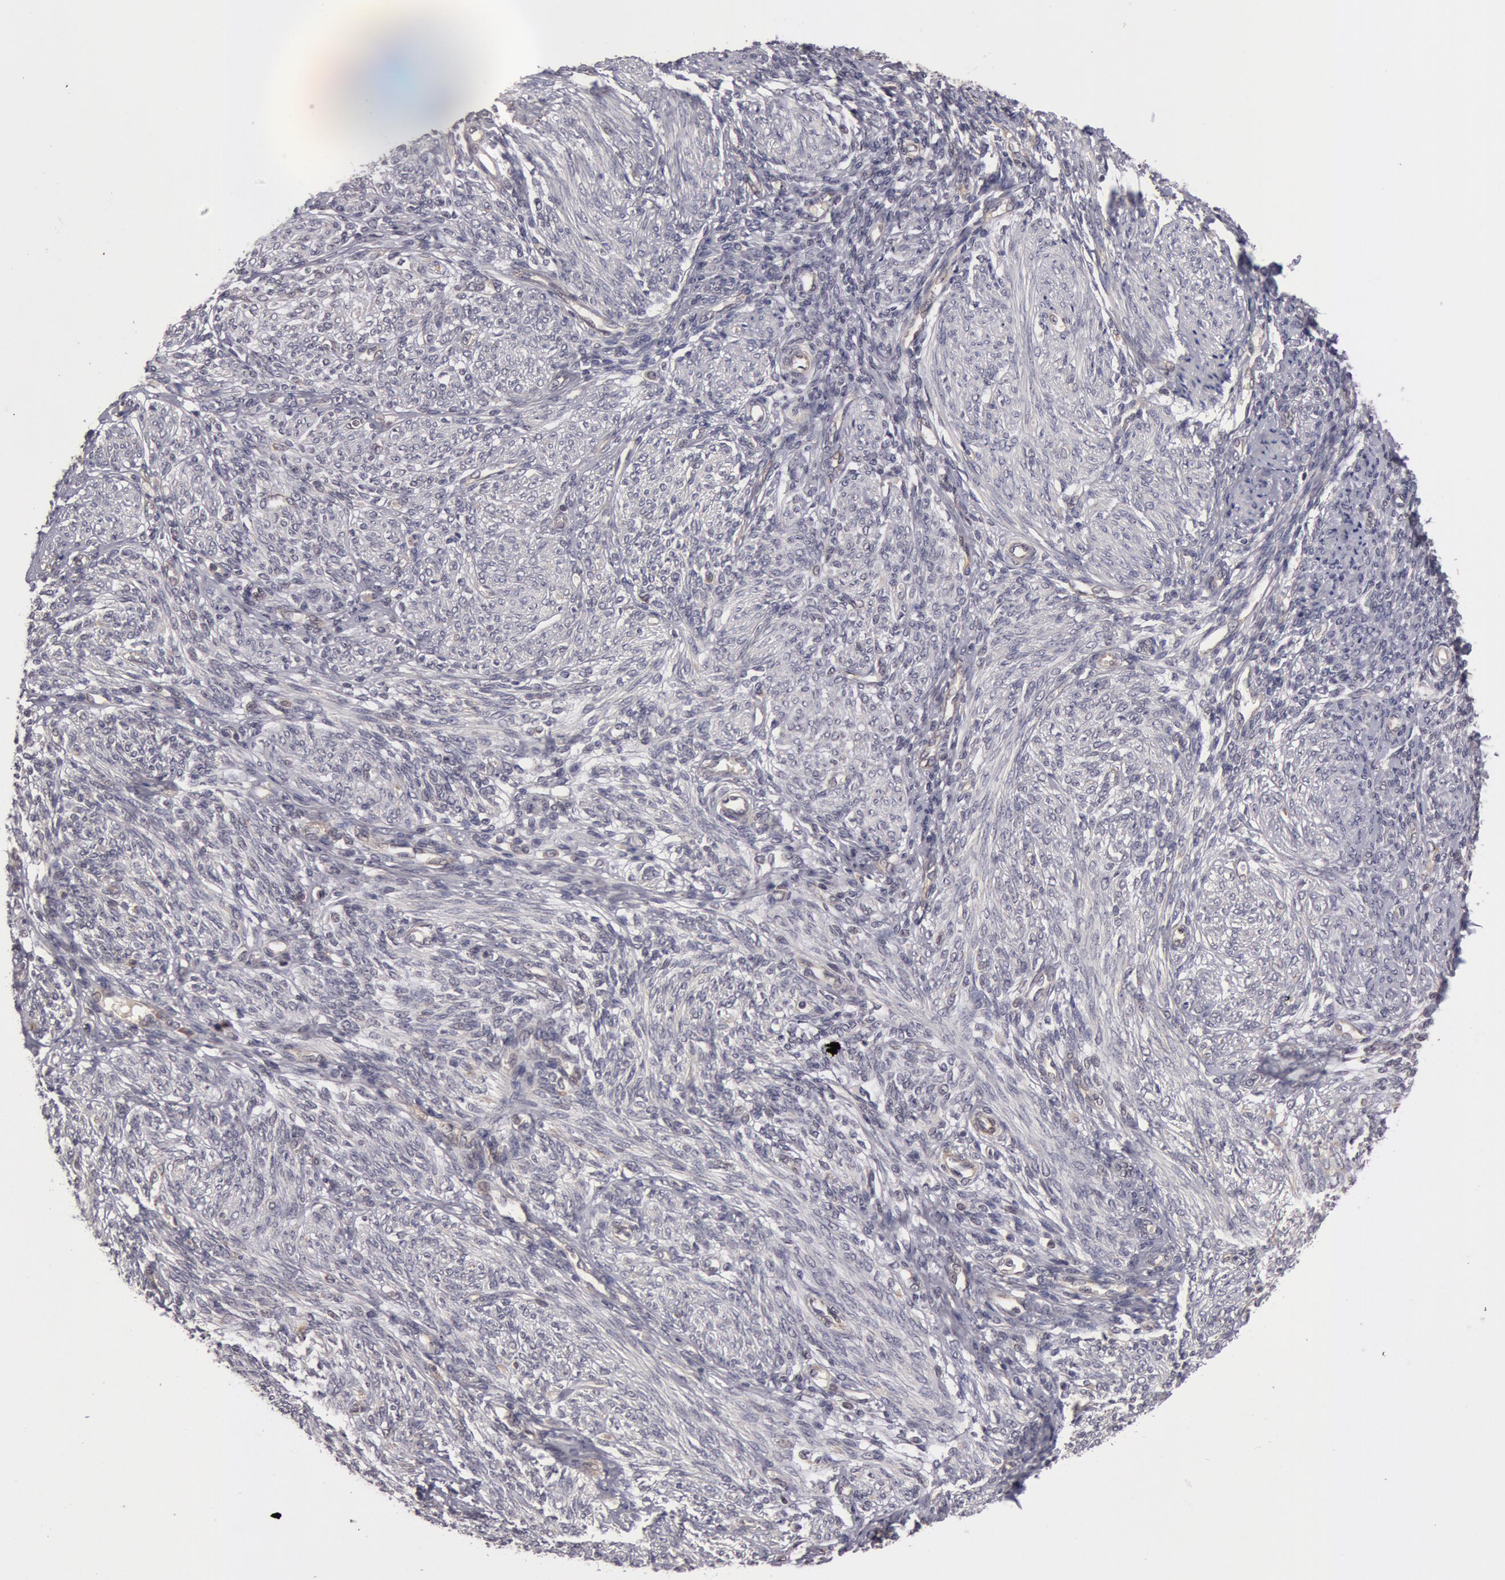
{"staining": {"intensity": "negative", "quantity": "none", "location": "none"}, "tissue": "endometrium", "cell_type": "Cells in endometrial stroma", "image_type": "normal", "snomed": [{"axis": "morphology", "description": "Normal tissue, NOS"}, {"axis": "topography", "description": "Endometrium"}], "caption": "A high-resolution histopathology image shows immunohistochemistry staining of normal endometrium, which displays no significant expression in cells in endometrial stroma.", "gene": "SYTL4", "patient": {"sex": "female", "age": 82}}